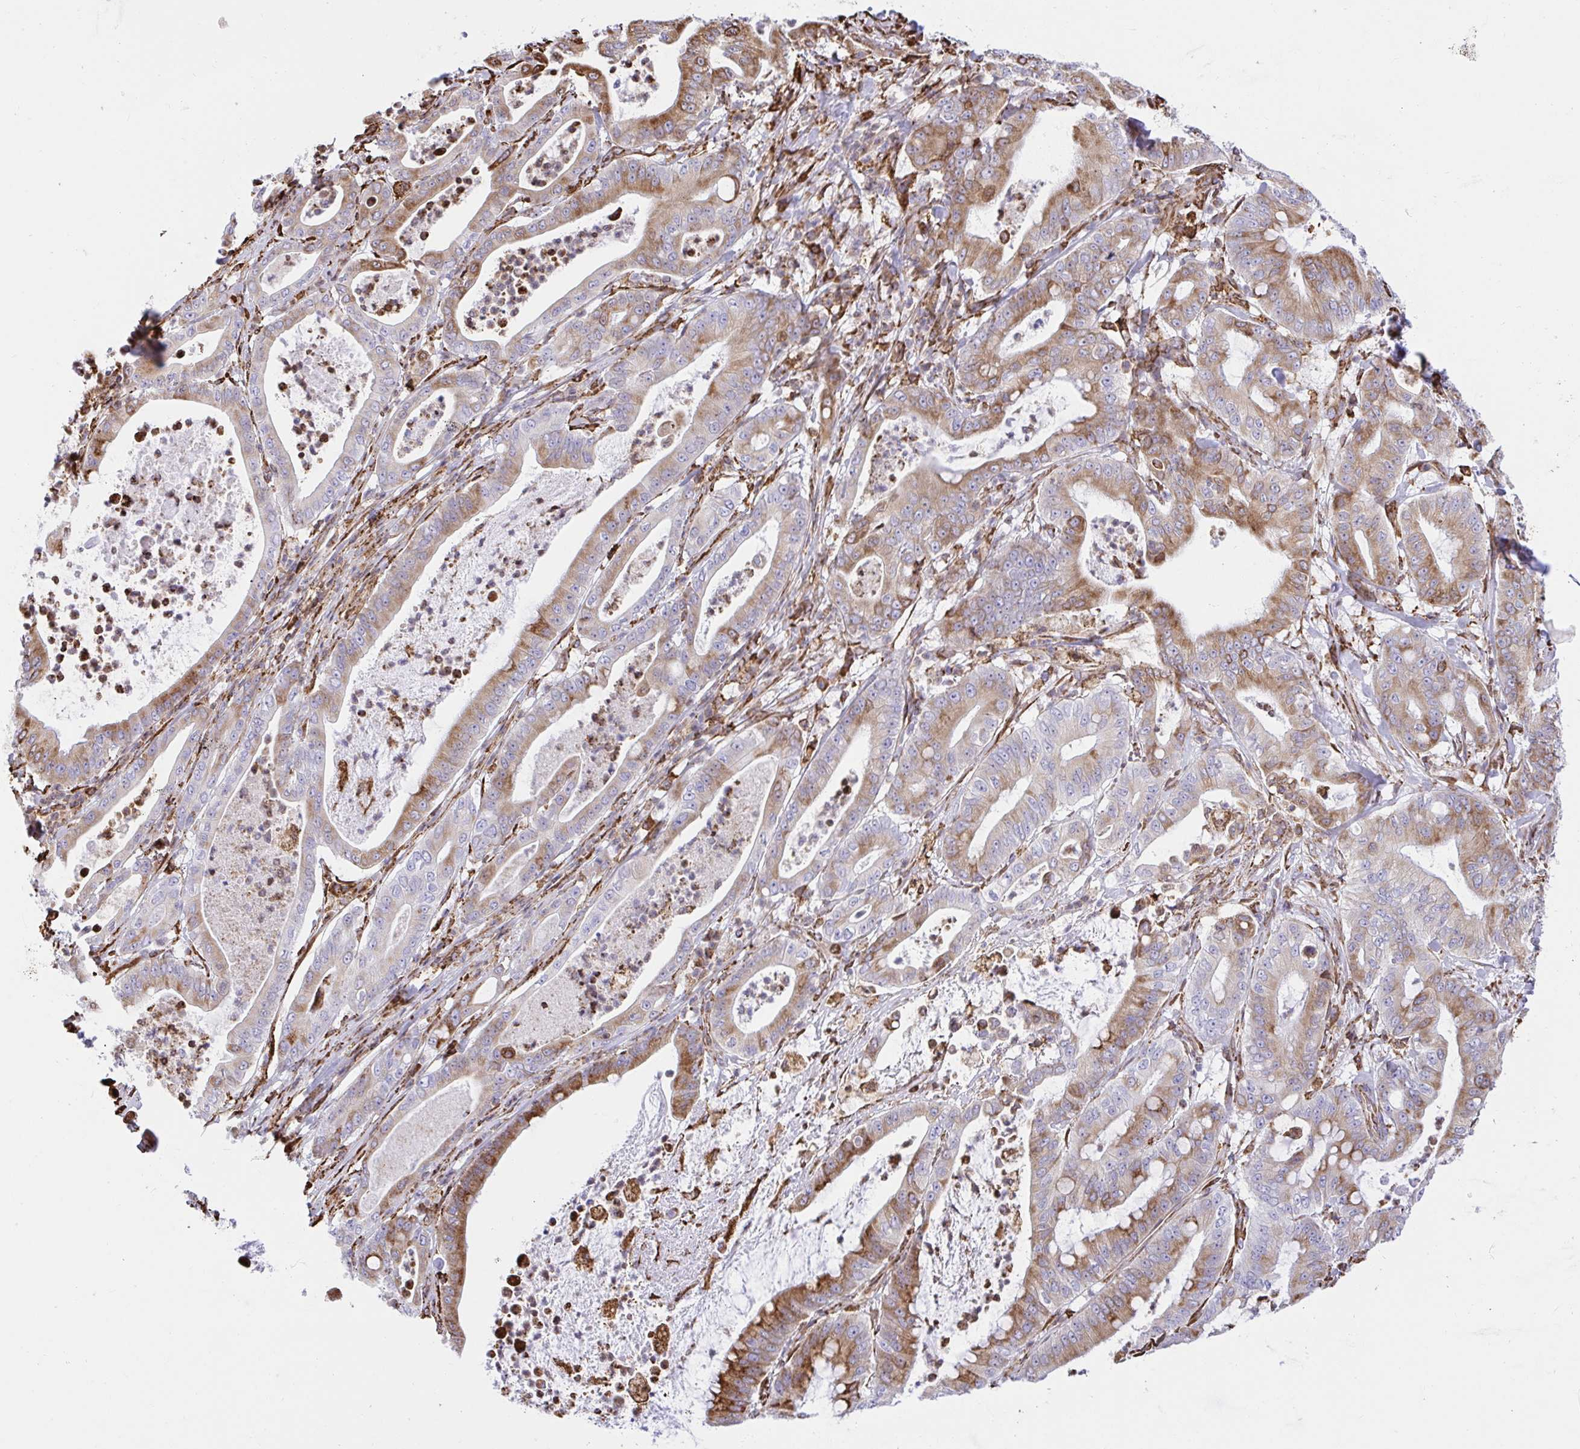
{"staining": {"intensity": "moderate", "quantity": "25%-75%", "location": "cytoplasmic/membranous"}, "tissue": "pancreatic cancer", "cell_type": "Tumor cells", "image_type": "cancer", "snomed": [{"axis": "morphology", "description": "Adenocarcinoma, NOS"}, {"axis": "topography", "description": "Pancreas"}], "caption": "This is a histology image of immunohistochemistry (IHC) staining of pancreatic cancer (adenocarcinoma), which shows moderate expression in the cytoplasmic/membranous of tumor cells.", "gene": "CLGN", "patient": {"sex": "male", "age": 71}}